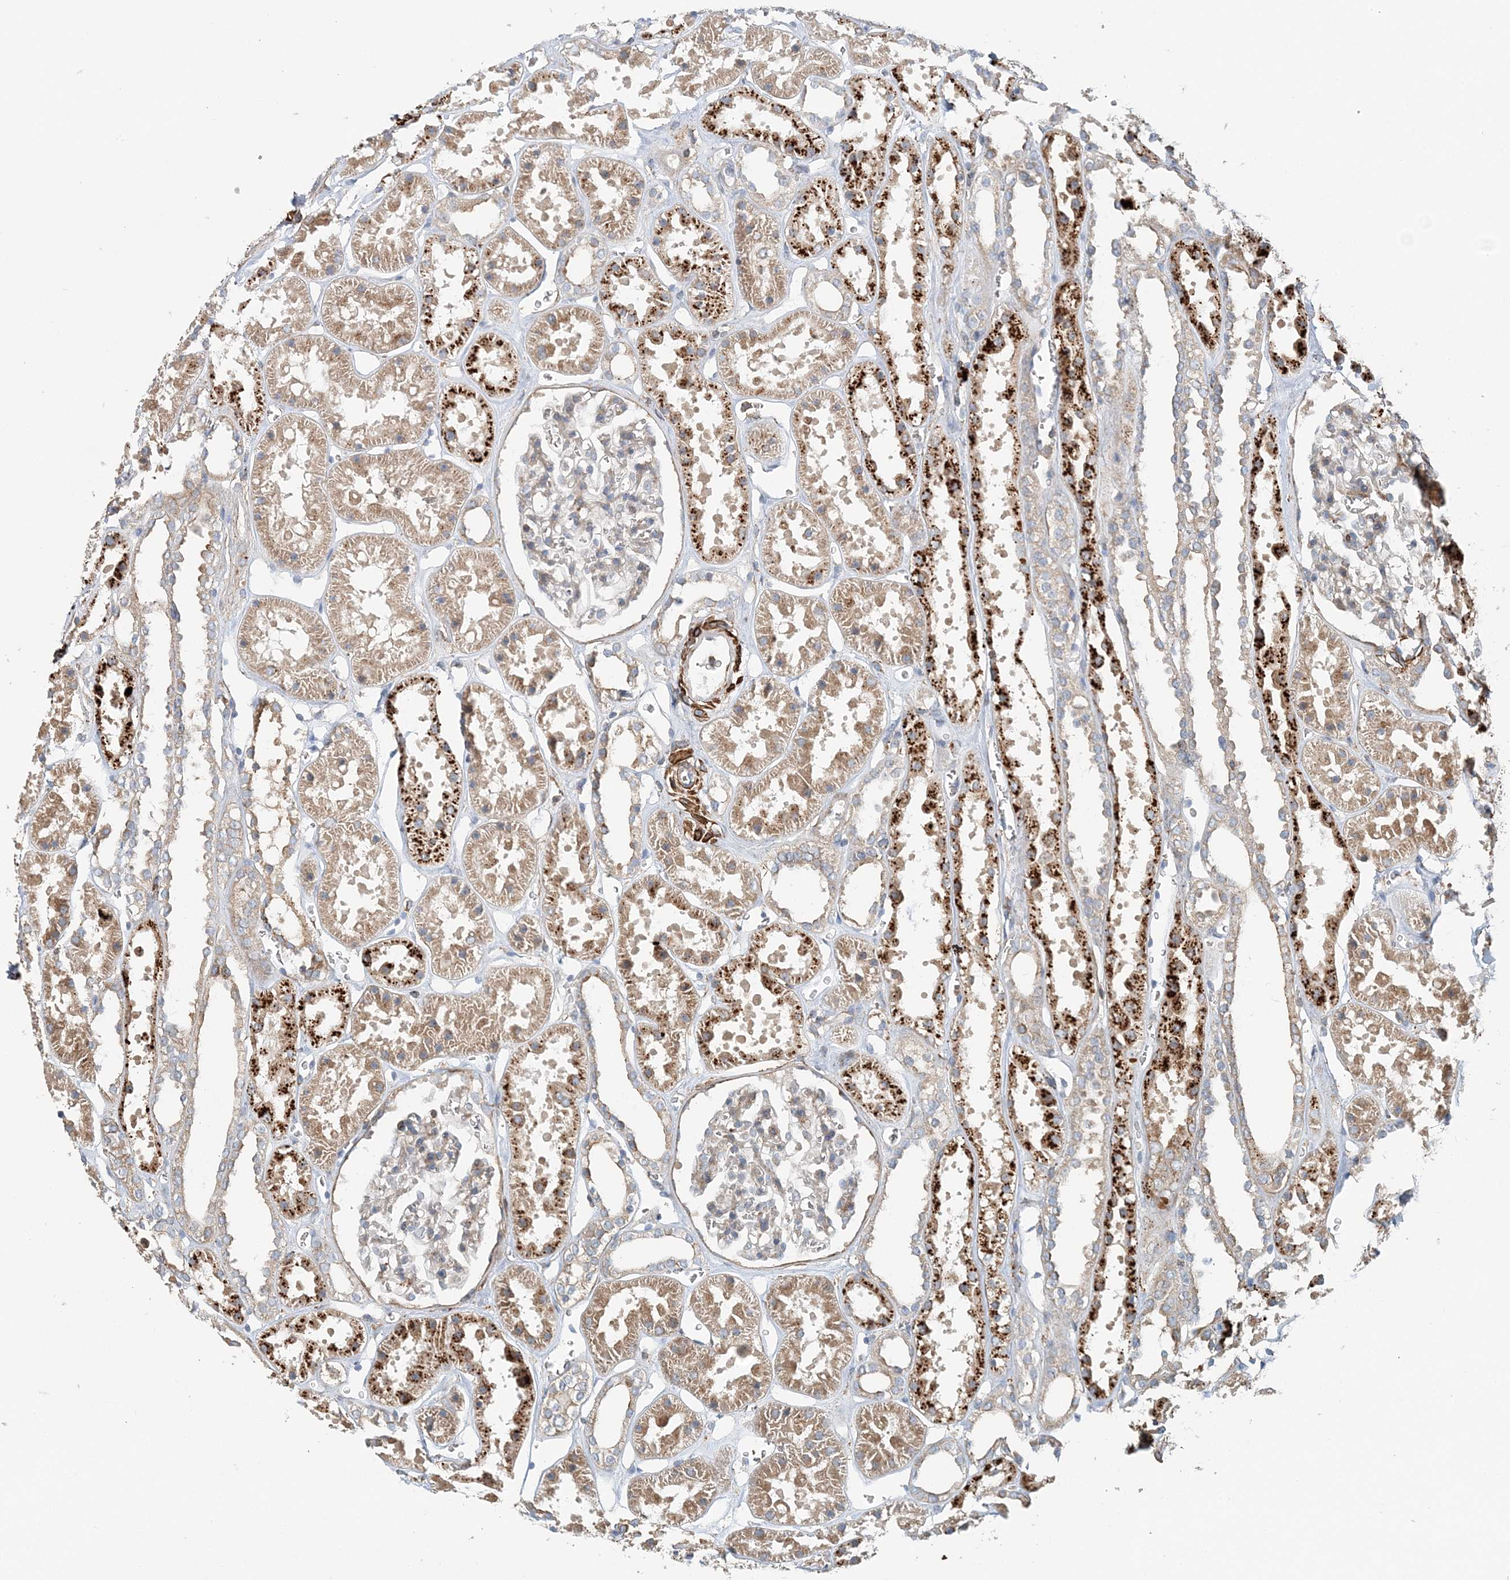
{"staining": {"intensity": "weak", "quantity": "25%-75%", "location": "cytoplasmic/membranous"}, "tissue": "kidney", "cell_type": "Cells in glomeruli", "image_type": "normal", "snomed": [{"axis": "morphology", "description": "Normal tissue, NOS"}, {"axis": "topography", "description": "Kidney"}], "caption": "IHC staining of unremarkable kidney, which shows low levels of weak cytoplasmic/membranous positivity in approximately 25%-75% of cells in glomeruli indicating weak cytoplasmic/membranous protein positivity. The staining was performed using DAB (brown) for protein detection and nuclei were counterstained in hematoxylin (blue).", "gene": "TTI1", "patient": {"sex": "female", "age": 41}}